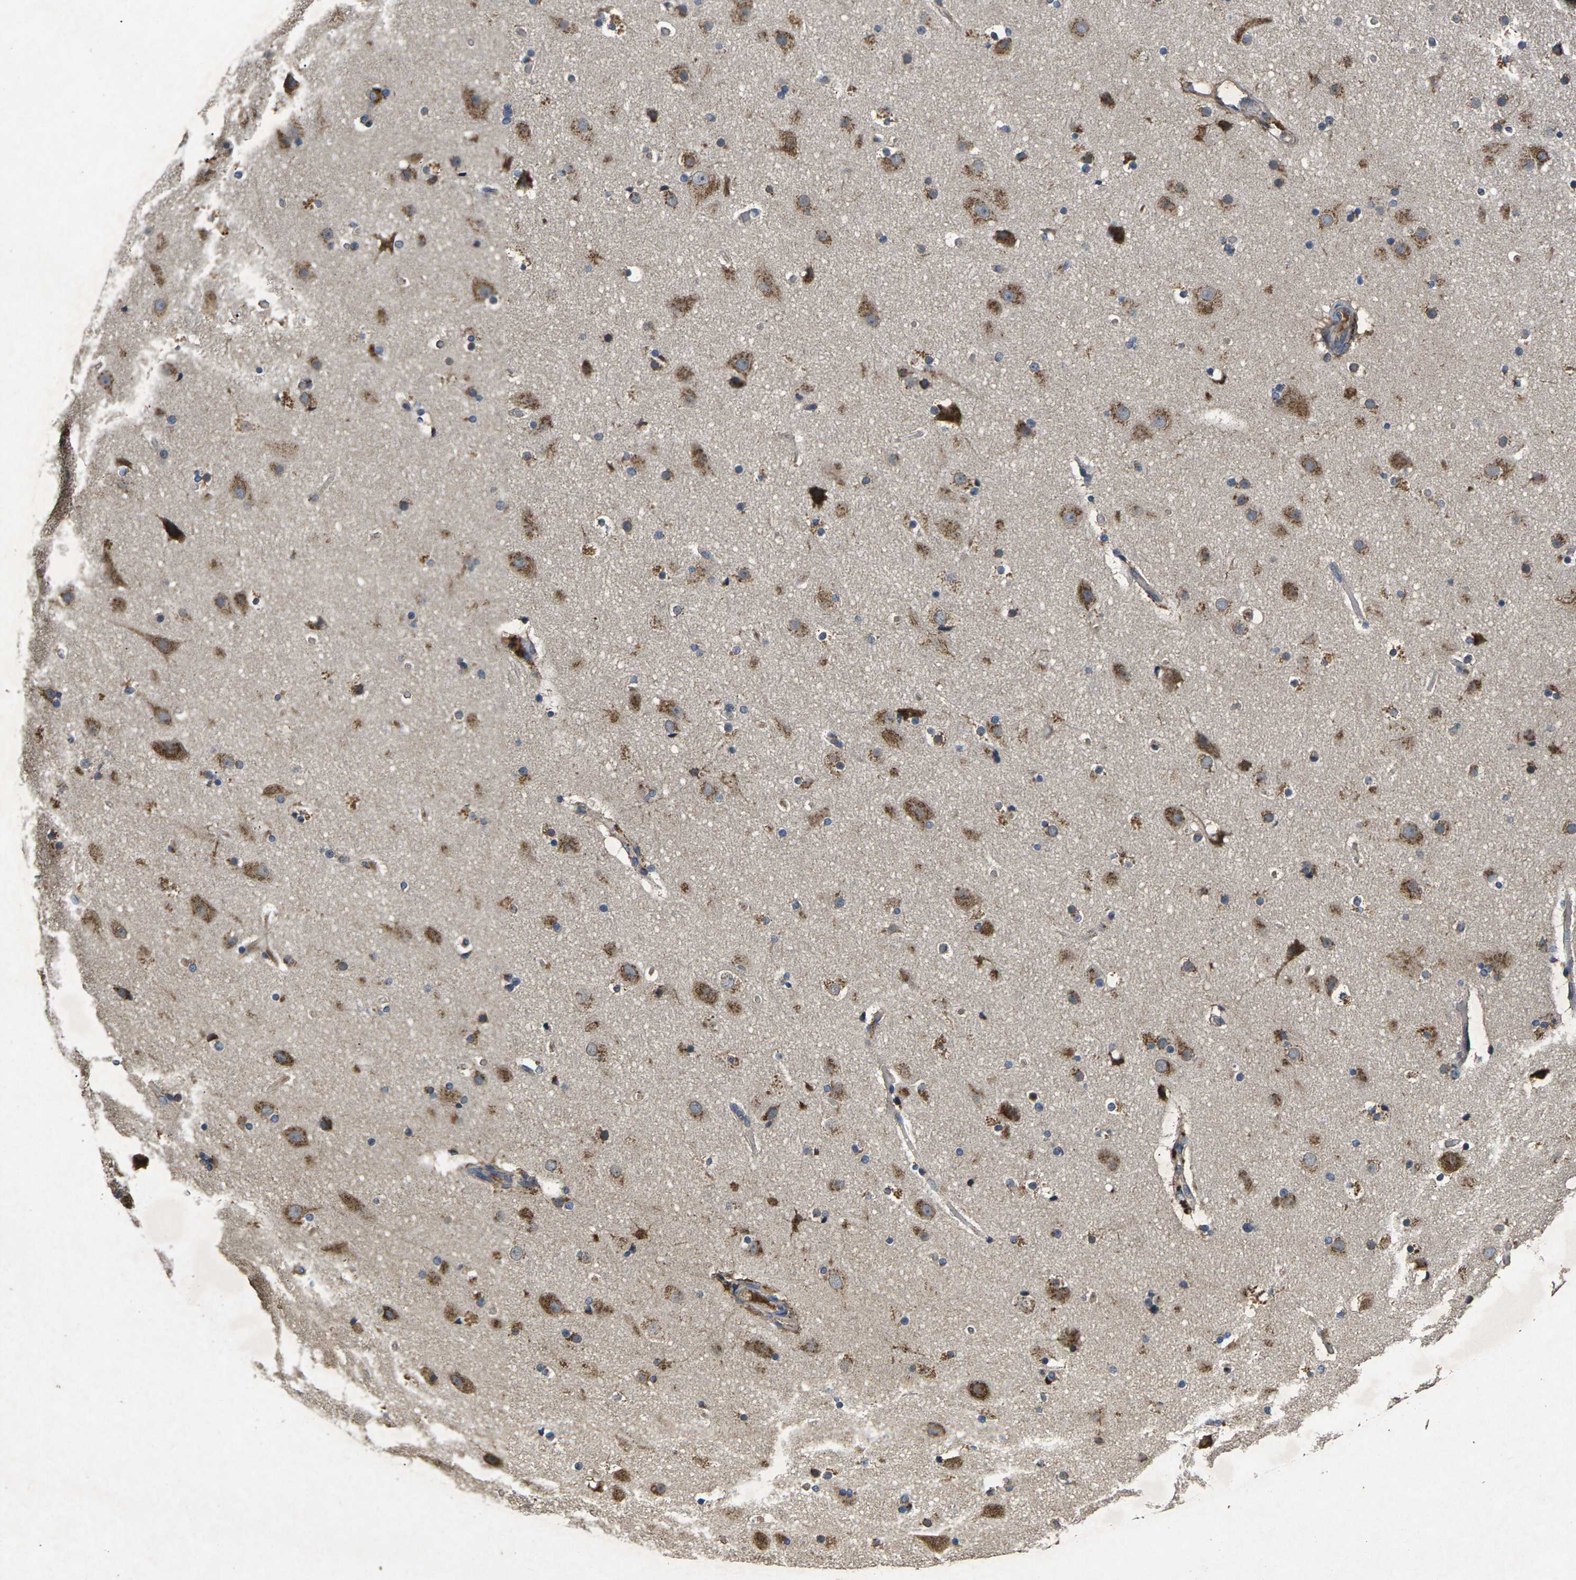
{"staining": {"intensity": "weak", "quantity": ">75%", "location": "cytoplasmic/membranous"}, "tissue": "cerebral cortex", "cell_type": "Endothelial cells", "image_type": "normal", "snomed": [{"axis": "morphology", "description": "Normal tissue, NOS"}, {"axis": "topography", "description": "Cerebral cortex"}], "caption": "Endothelial cells demonstrate low levels of weak cytoplasmic/membranous positivity in approximately >75% of cells in normal human cerebral cortex.", "gene": "B4GAT1", "patient": {"sex": "male", "age": 57}}